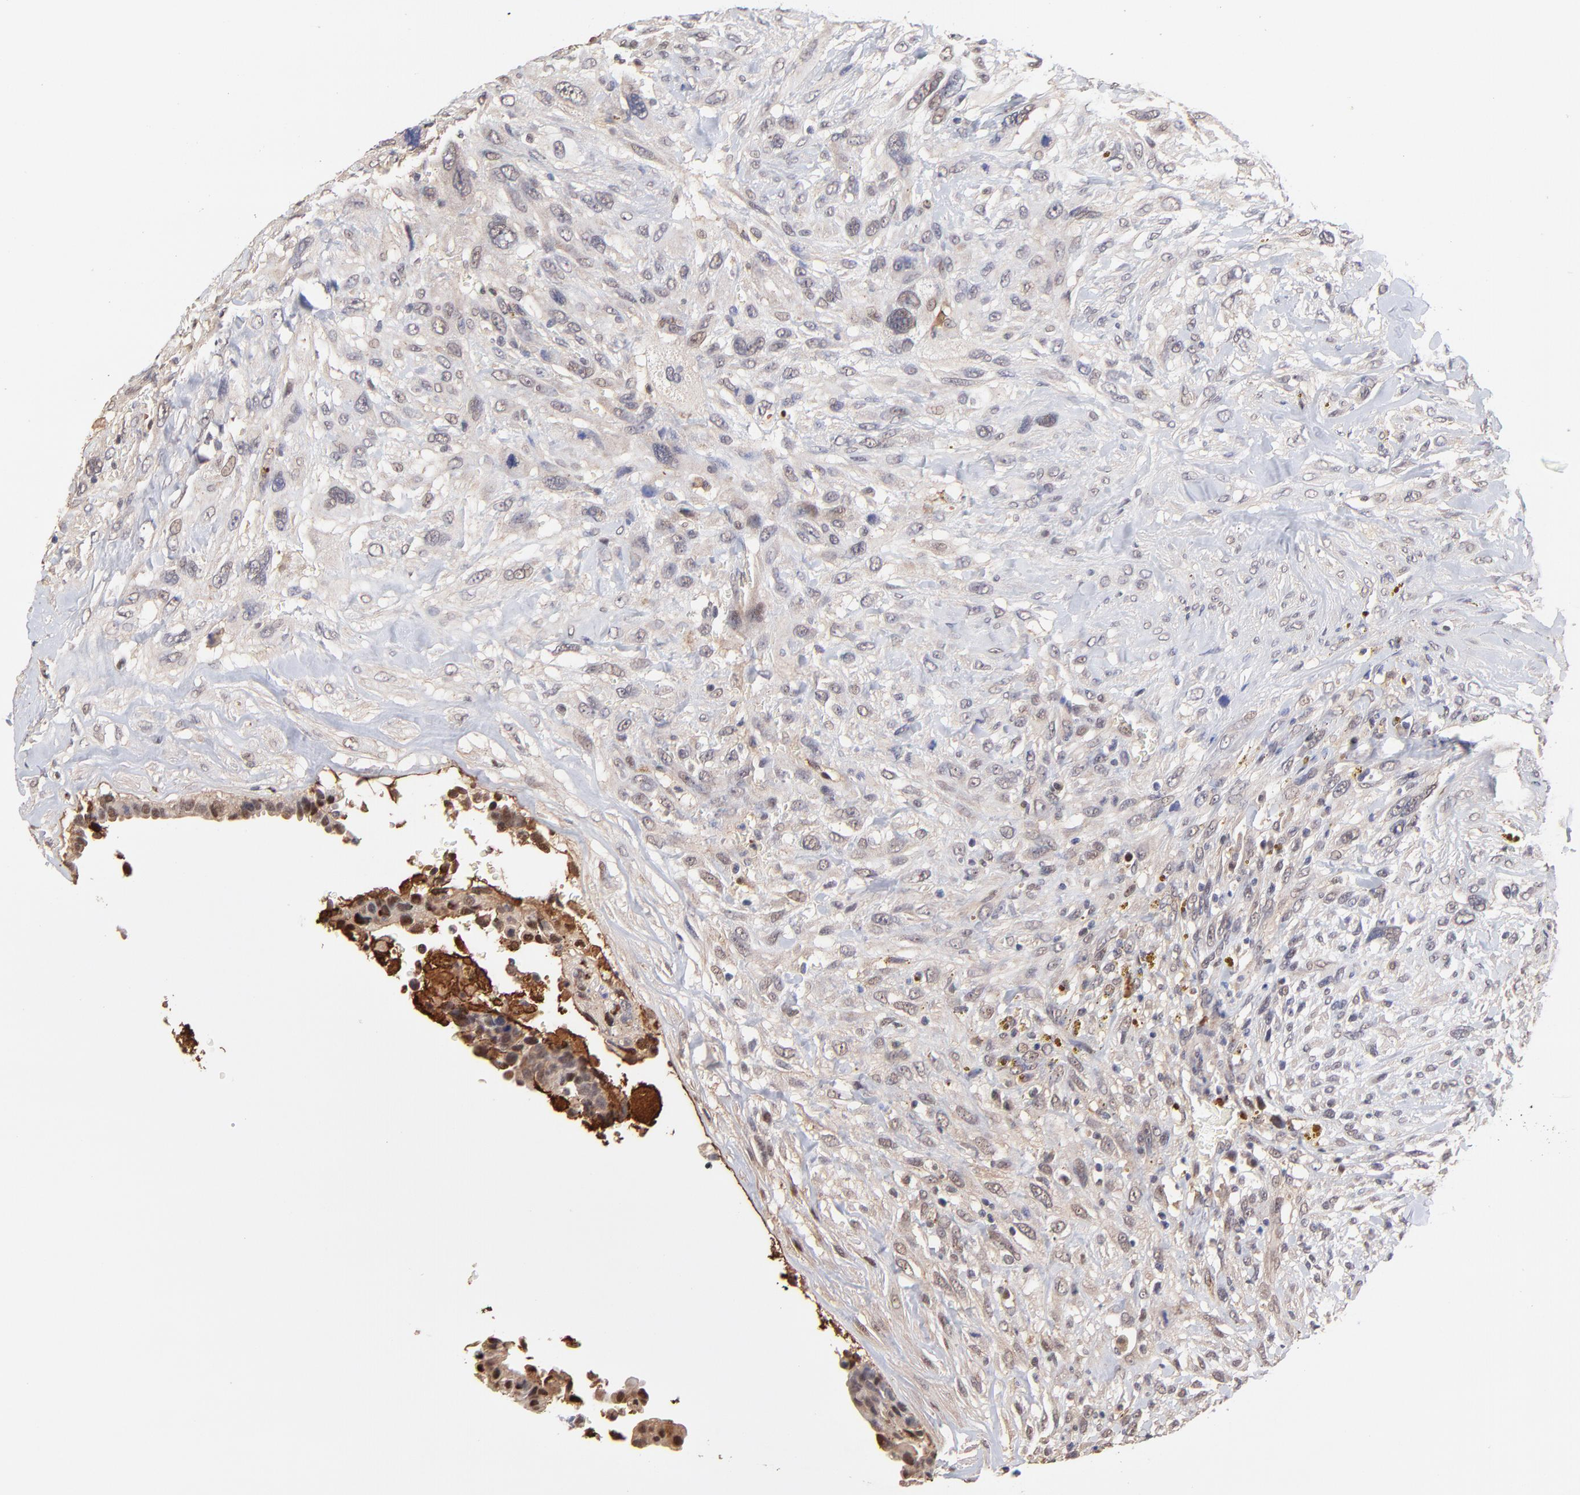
{"staining": {"intensity": "weak", "quantity": "25%-75%", "location": "cytoplasmic/membranous,nuclear"}, "tissue": "breast cancer", "cell_type": "Tumor cells", "image_type": "cancer", "snomed": [{"axis": "morphology", "description": "Neoplasm, malignant, NOS"}, {"axis": "topography", "description": "Breast"}], "caption": "Neoplasm (malignant) (breast) stained with immunohistochemistry shows weak cytoplasmic/membranous and nuclear positivity in about 25%-75% of tumor cells. The protein of interest is stained brown, and the nuclei are stained in blue (DAB IHC with brightfield microscopy, high magnification).", "gene": "PSMD14", "patient": {"sex": "female", "age": 50}}